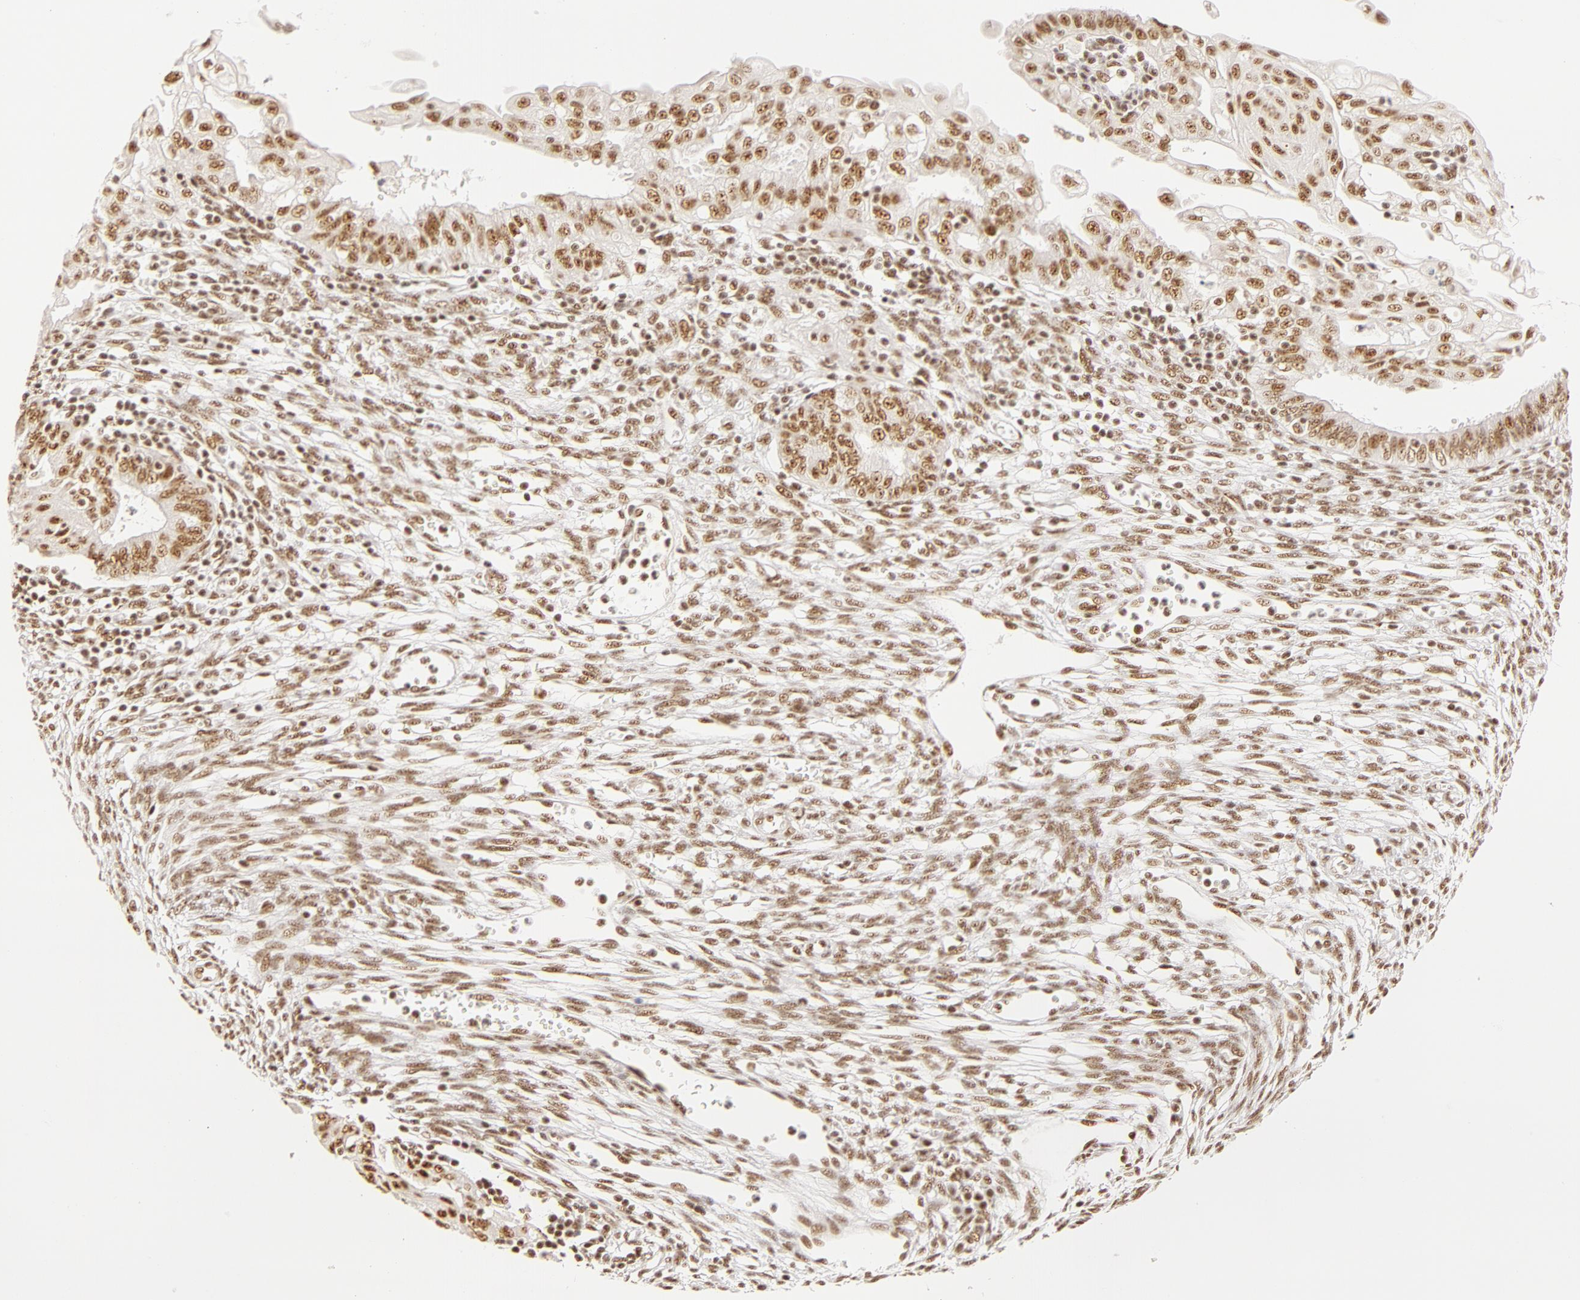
{"staining": {"intensity": "weak", "quantity": ">75%", "location": "nuclear"}, "tissue": "endometrial cancer", "cell_type": "Tumor cells", "image_type": "cancer", "snomed": [{"axis": "morphology", "description": "Adenocarcinoma, NOS"}, {"axis": "topography", "description": "Endometrium"}], "caption": "Immunohistochemistry image of human endometrial adenocarcinoma stained for a protein (brown), which shows low levels of weak nuclear staining in about >75% of tumor cells.", "gene": "RBM39", "patient": {"sex": "female", "age": 51}}